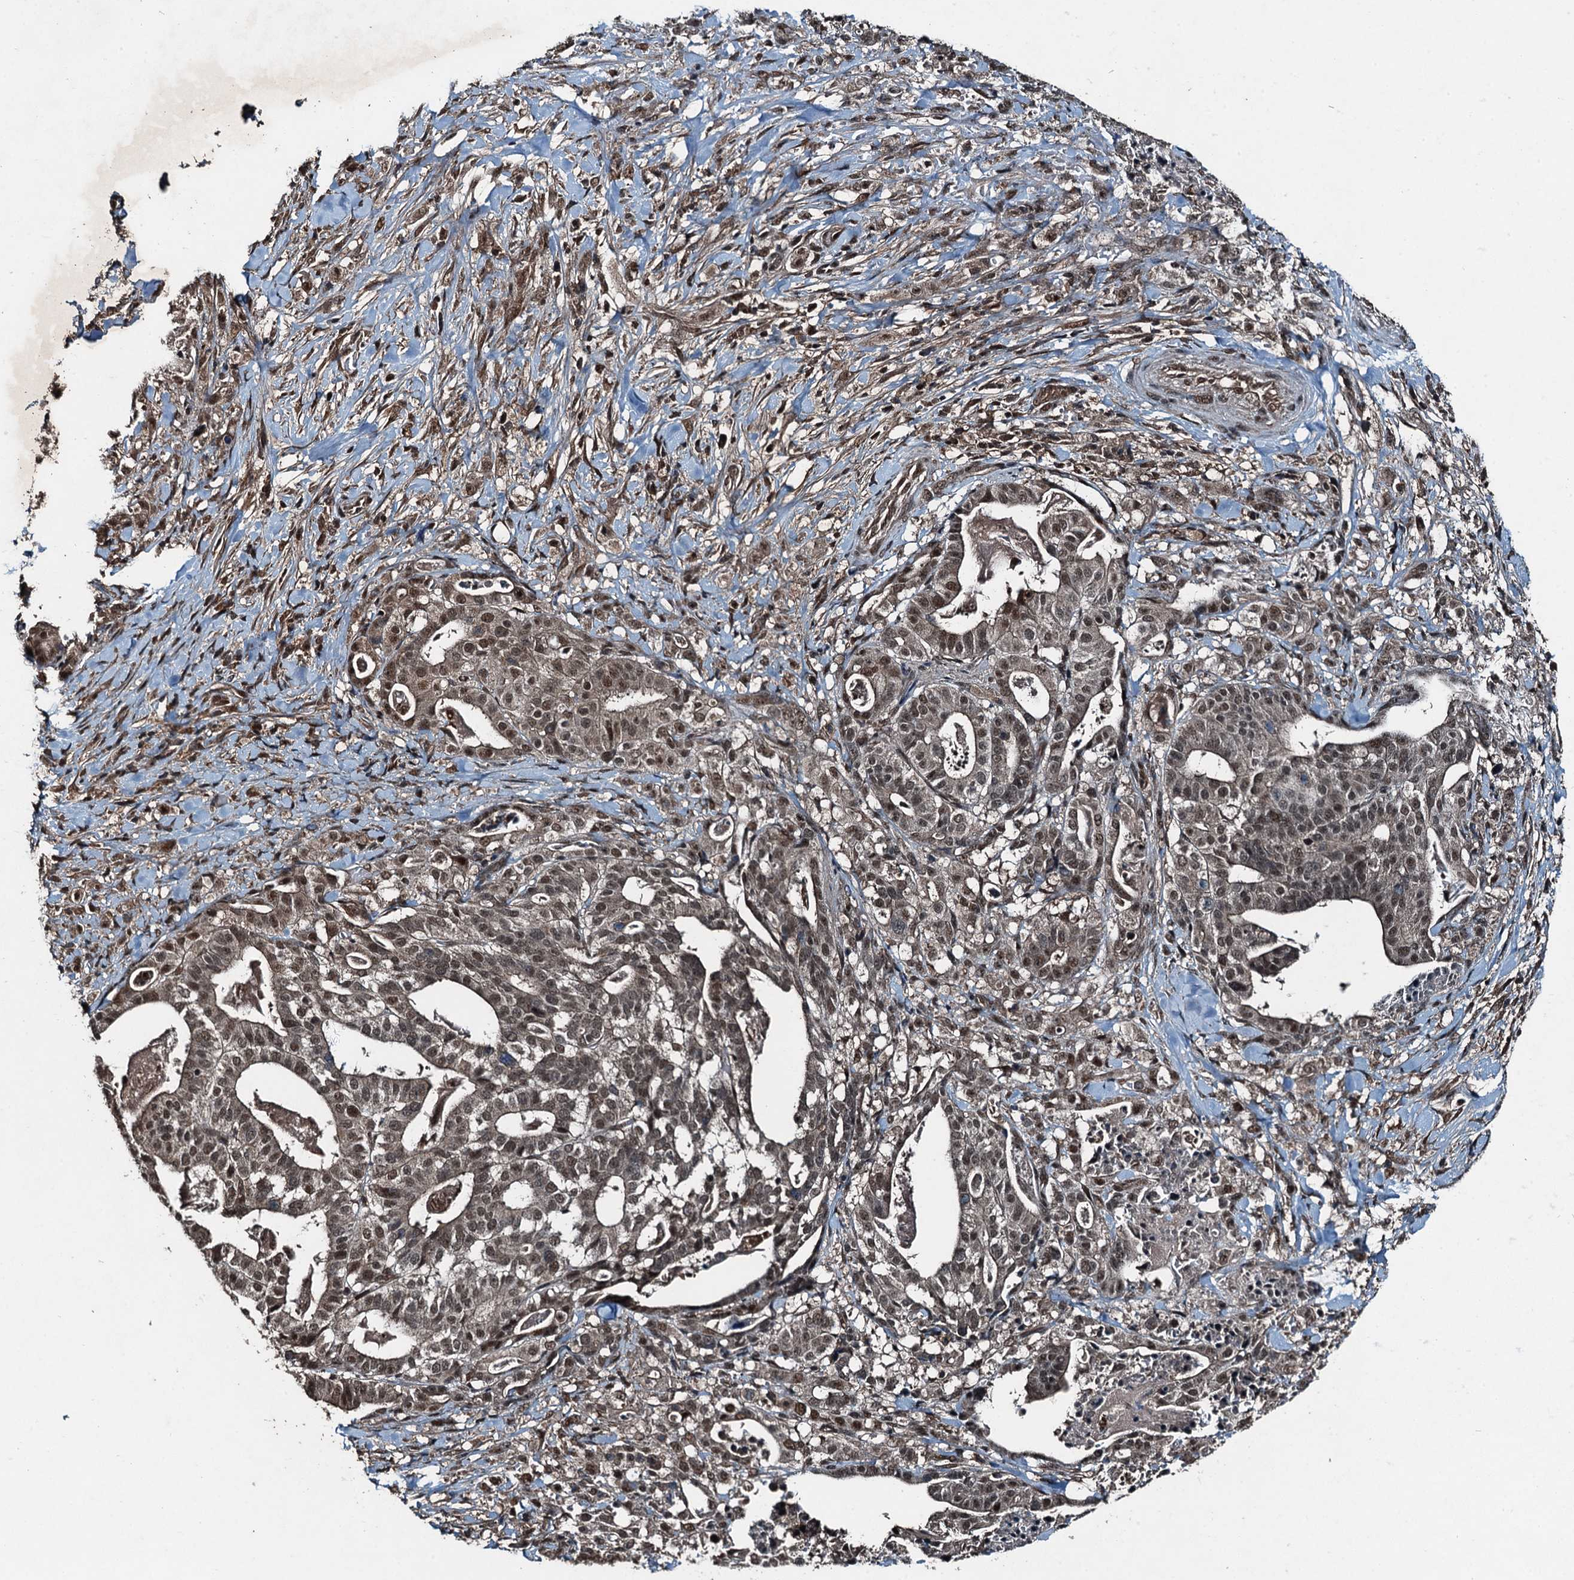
{"staining": {"intensity": "moderate", "quantity": "25%-75%", "location": "nuclear"}, "tissue": "stomach cancer", "cell_type": "Tumor cells", "image_type": "cancer", "snomed": [{"axis": "morphology", "description": "Adenocarcinoma, NOS"}, {"axis": "topography", "description": "Stomach"}], "caption": "Immunohistochemistry (IHC) photomicrograph of adenocarcinoma (stomach) stained for a protein (brown), which demonstrates medium levels of moderate nuclear expression in approximately 25%-75% of tumor cells.", "gene": "UBXN6", "patient": {"sex": "male", "age": 48}}